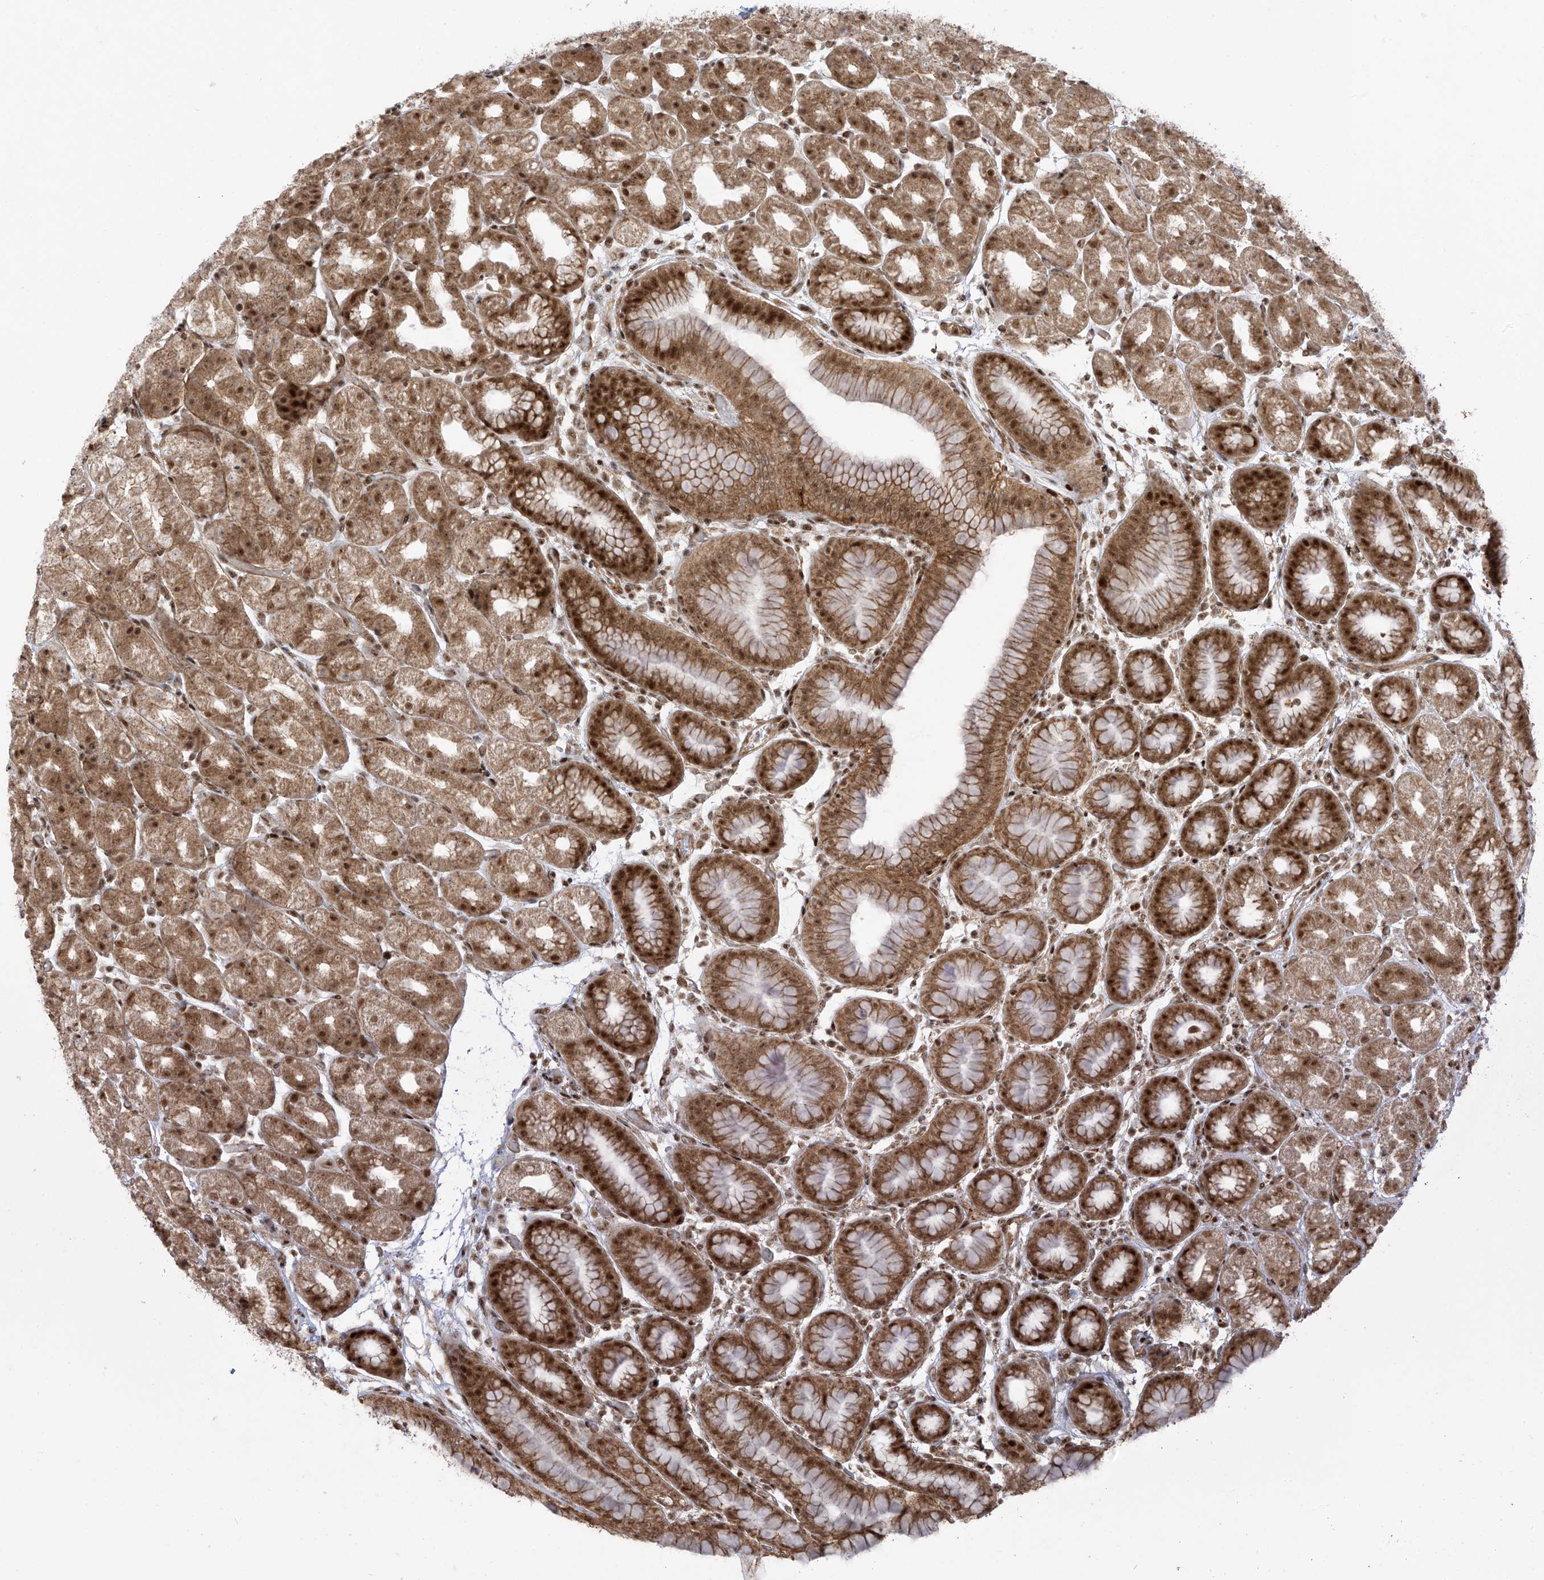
{"staining": {"intensity": "strong", "quantity": ">75%", "location": "cytoplasmic/membranous,nuclear"}, "tissue": "stomach", "cell_type": "Glandular cells", "image_type": "normal", "snomed": [{"axis": "morphology", "description": "Normal tissue, NOS"}, {"axis": "topography", "description": "Stomach, upper"}], "caption": "Immunohistochemical staining of benign stomach exhibits >75% levels of strong cytoplasmic/membranous,nuclear protein staining in about >75% of glandular cells. Using DAB (3,3'-diaminobenzidine) (brown) and hematoxylin (blue) stains, captured at high magnification using brightfield microscopy.", "gene": "ARHGEF3", "patient": {"sex": "male", "age": 68}}